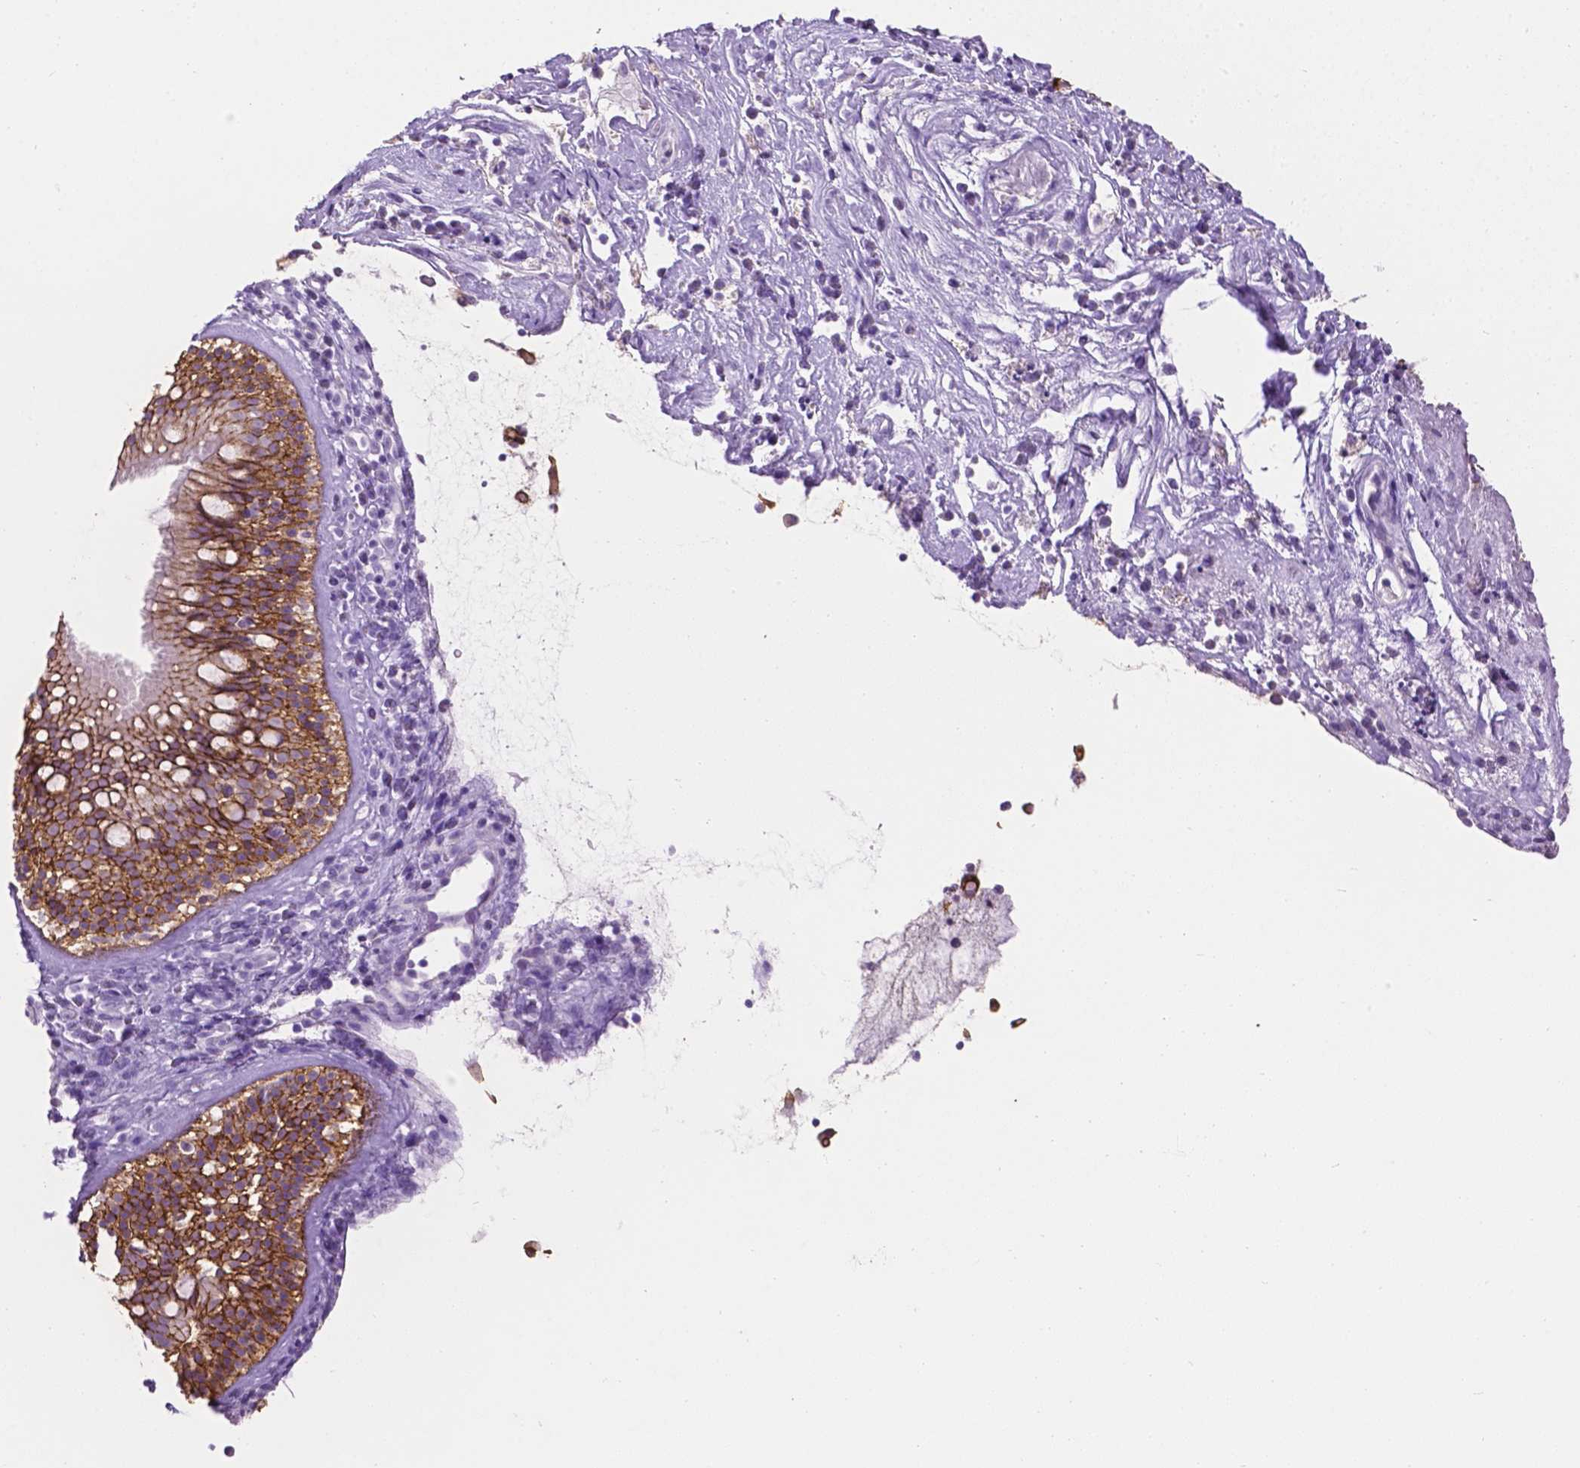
{"staining": {"intensity": "strong", "quantity": ">75%", "location": "cytoplasmic/membranous"}, "tissue": "nasopharynx", "cell_type": "Respiratory epithelial cells", "image_type": "normal", "snomed": [{"axis": "morphology", "description": "Normal tissue, NOS"}, {"axis": "topography", "description": "Nasopharynx"}], "caption": "Respiratory epithelial cells display strong cytoplasmic/membranous expression in approximately >75% of cells in benign nasopharynx. (DAB IHC, brown staining for protein, blue staining for nuclei).", "gene": "TACSTD2", "patient": {"sex": "male", "age": 68}}